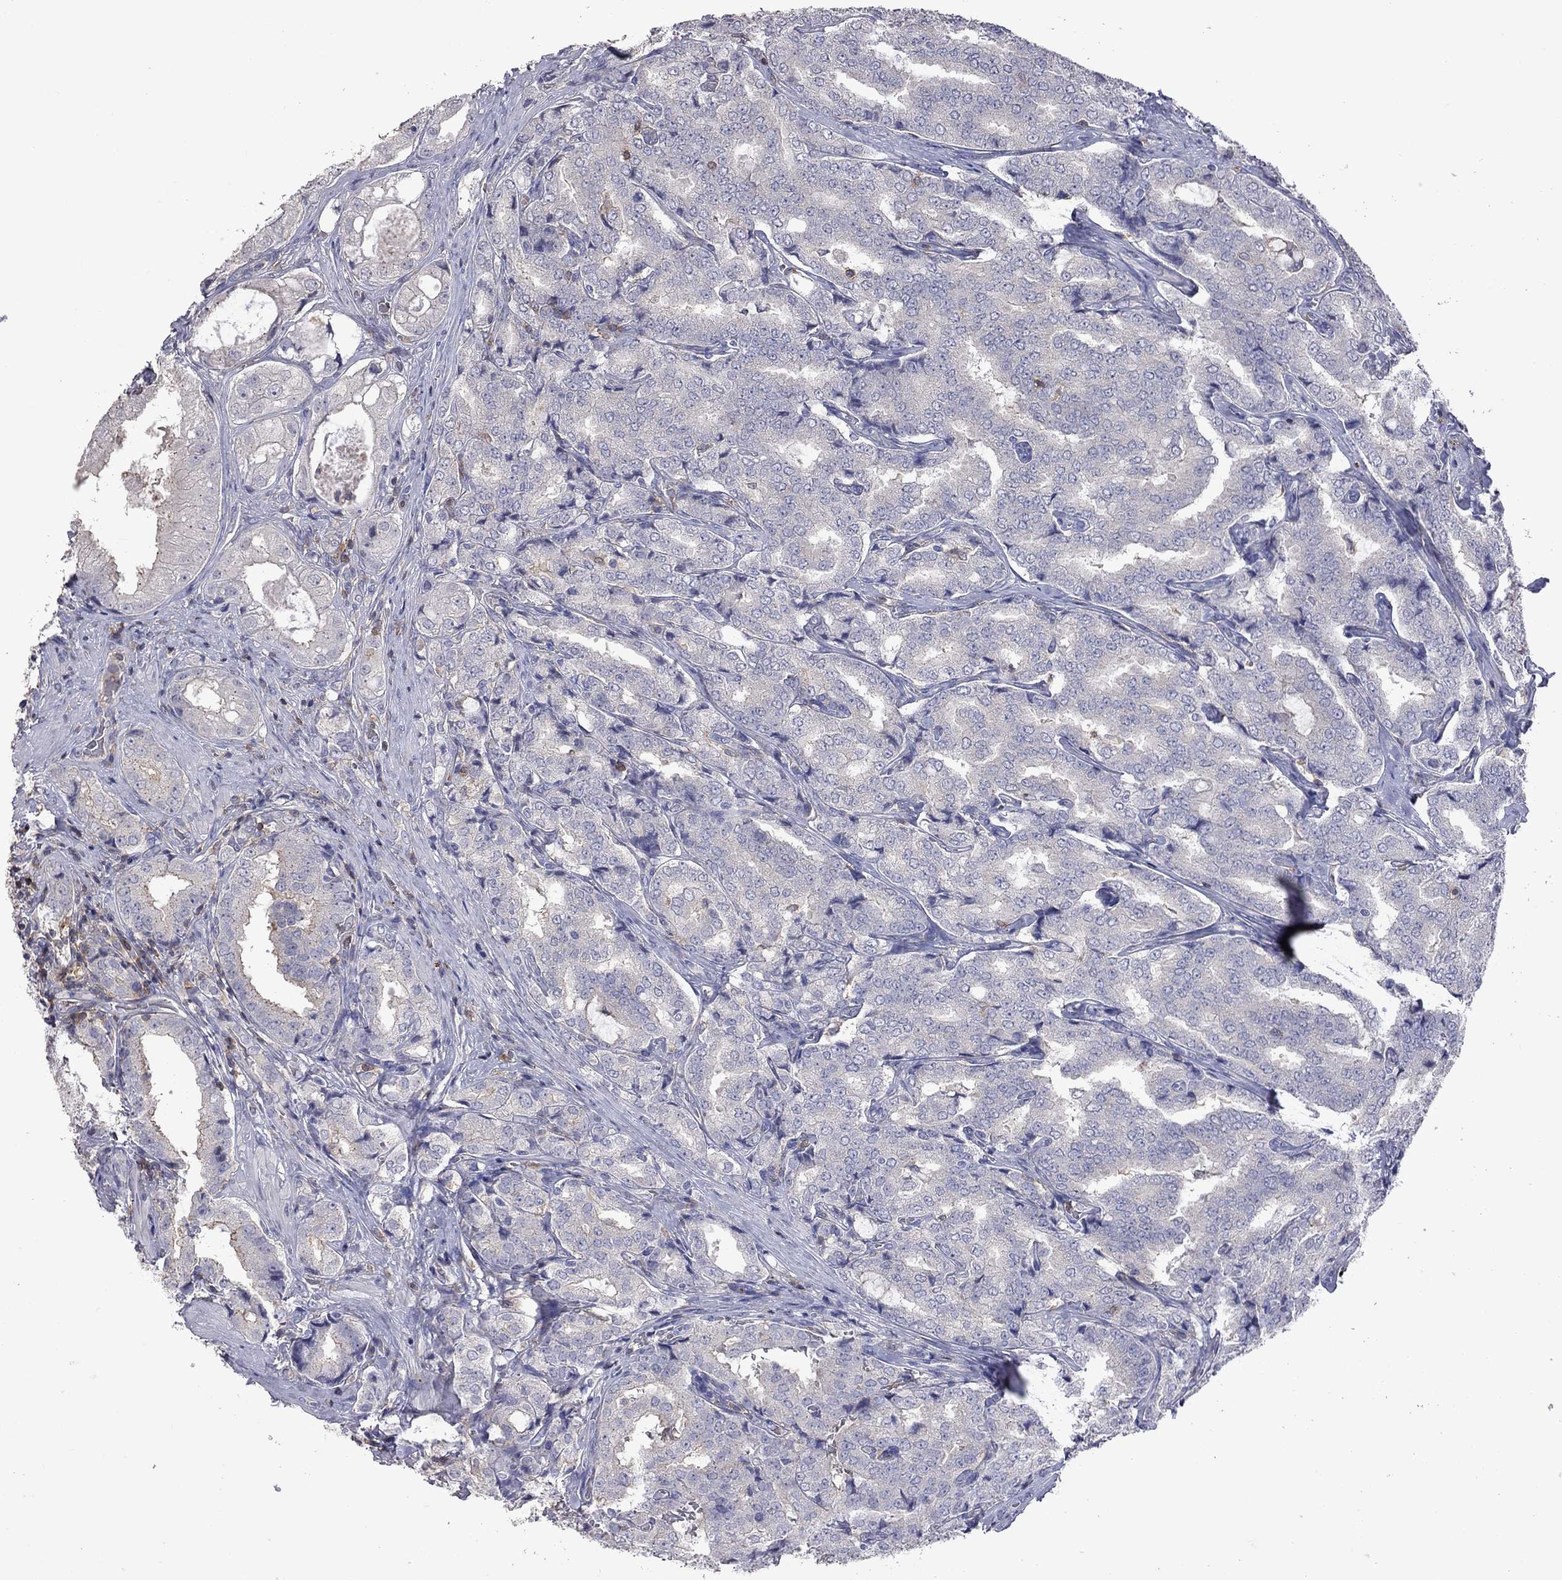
{"staining": {"intensity": "negative", "quantity": "none", "location": "none"}, "tissue": "prostate cancer", "cell_type": "Tumor cells", "image_type": "cancer", "snomed": [{"axis": "morphology", "description": "Adenocarcinoma, NOS"}, {"axis": "topography", "description": "Prostate"}], "caption": "Histopathology image shows no significant protein staining in tumor cells of prostate cancer. Nuclei are stained in blue.", "gene": "IPCEF1", "patient": {"sex": "male", "age": 65}}